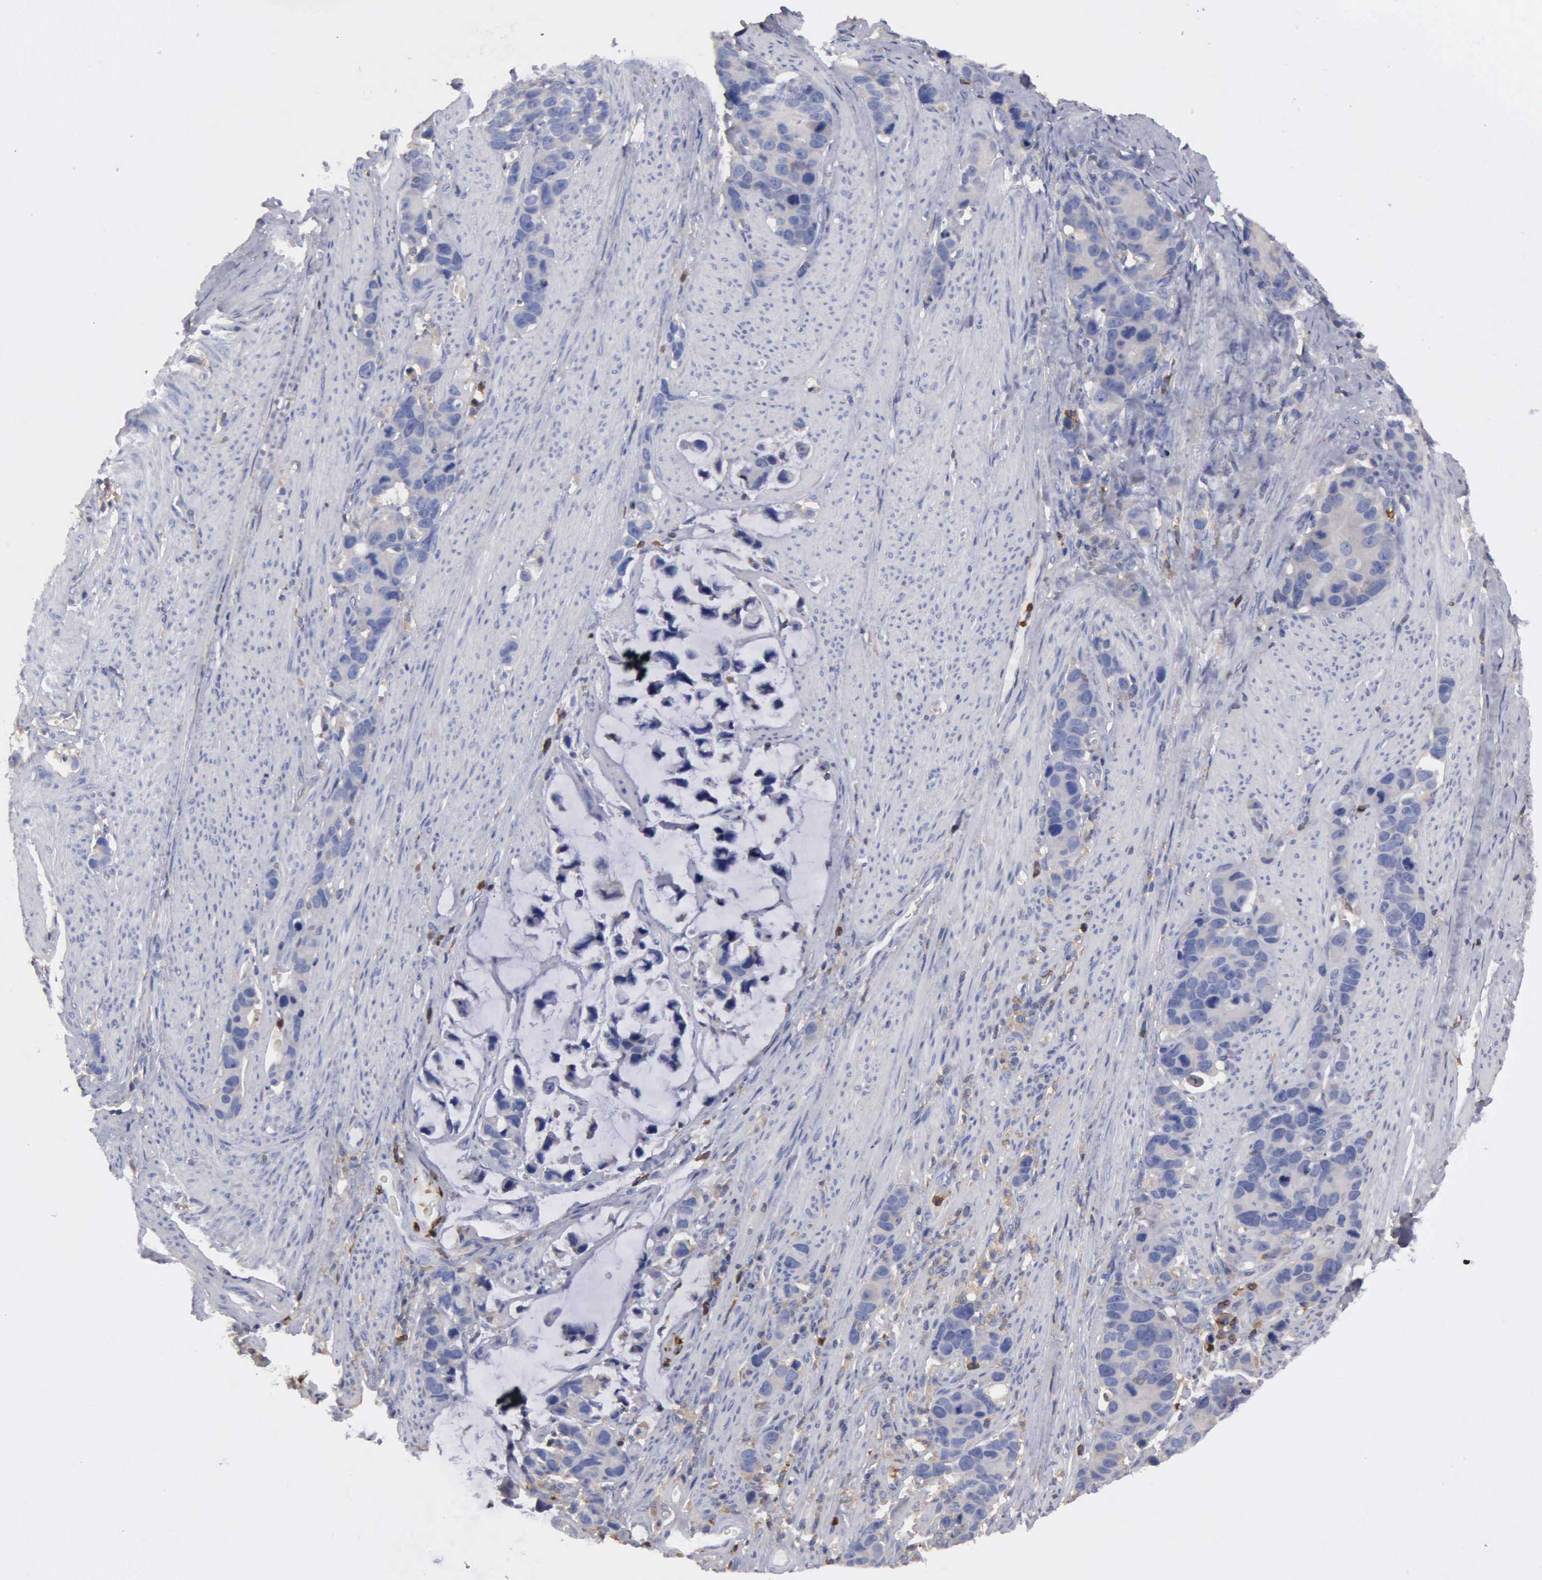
{"staining": {"intensity": "negative", "quantity": "none", "location": "none"}, "tissue": "stomach cancer", "cell_type": "Tumor cells", "image_type": "cancer", "snomed": [{"axis": "morphology", "description": "Adenocarcinoma, NOS"}, {"axis": "topography", "description": "Stomach, upper"}], "caption": "Immunohistochemistry (IHC) of human stomach cancer (adenocarcinoma) displays no staining in tumor cells.", "gene": "G6PD", "patient": {"sex": "male", "age": 71}}